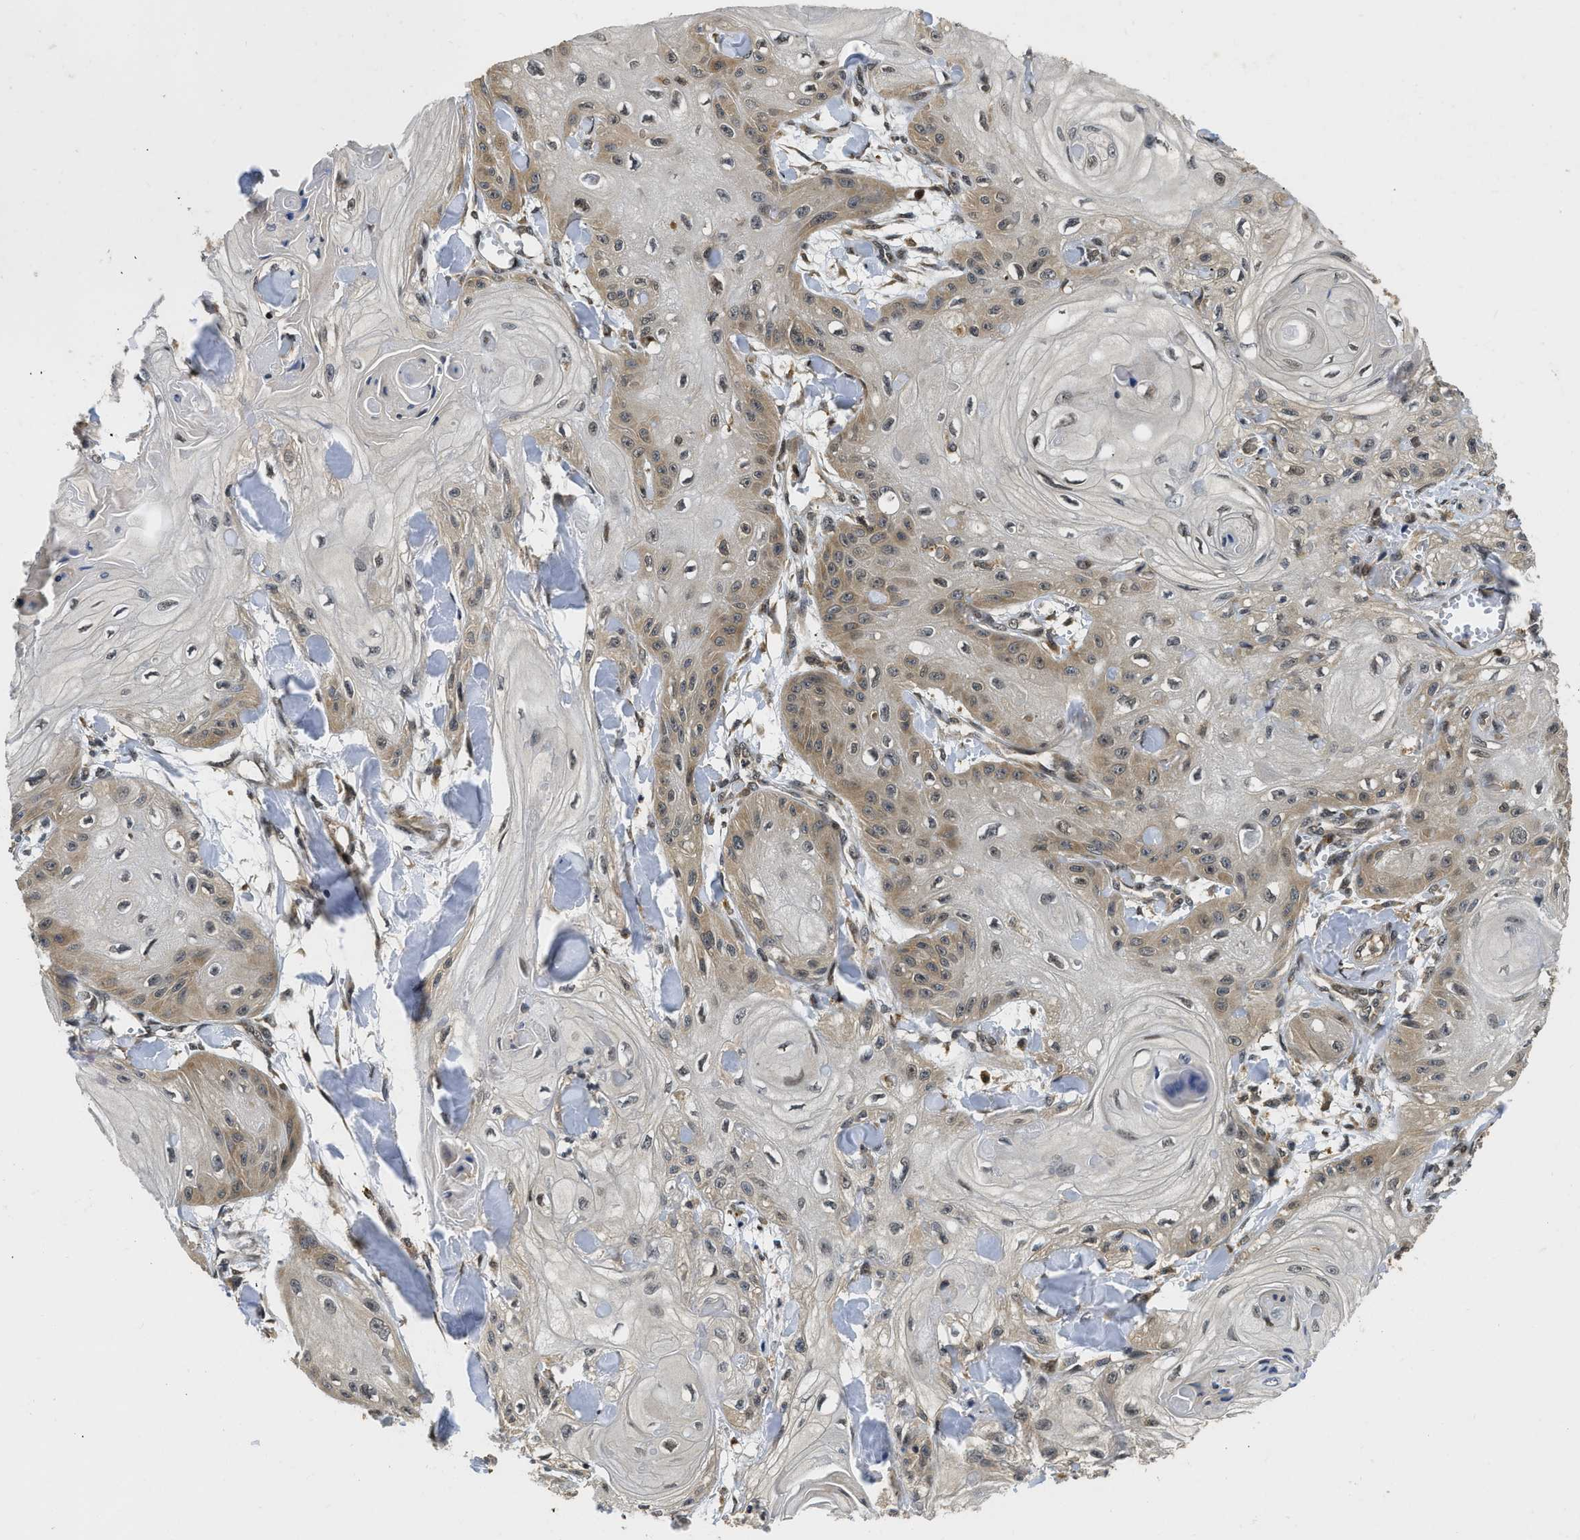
{"staining": {"intensity": "moderate", "quantity": "25%-75%", "location": "cytoplasmic/membranous"}, "tissue": "skin cancer", "cell_type": "Tumor cells", "image_type": "cancer", "snomed": [{"axis": "morphology", "description": "Squamous cell carcinoma, NOS"}, {"axis": "topography", "description": "Skin"}], "caption": "DAB (3,3'-diaminobenzidine) immunohistochemical staining of squamous cell carcinoma (skin) exhibits moderate cytoplasmic/membranous protein positivity in approximately 25%-75% of tumor cells.", "gene": "ADSL", "patient": {"sex": "male", "age": 74}}